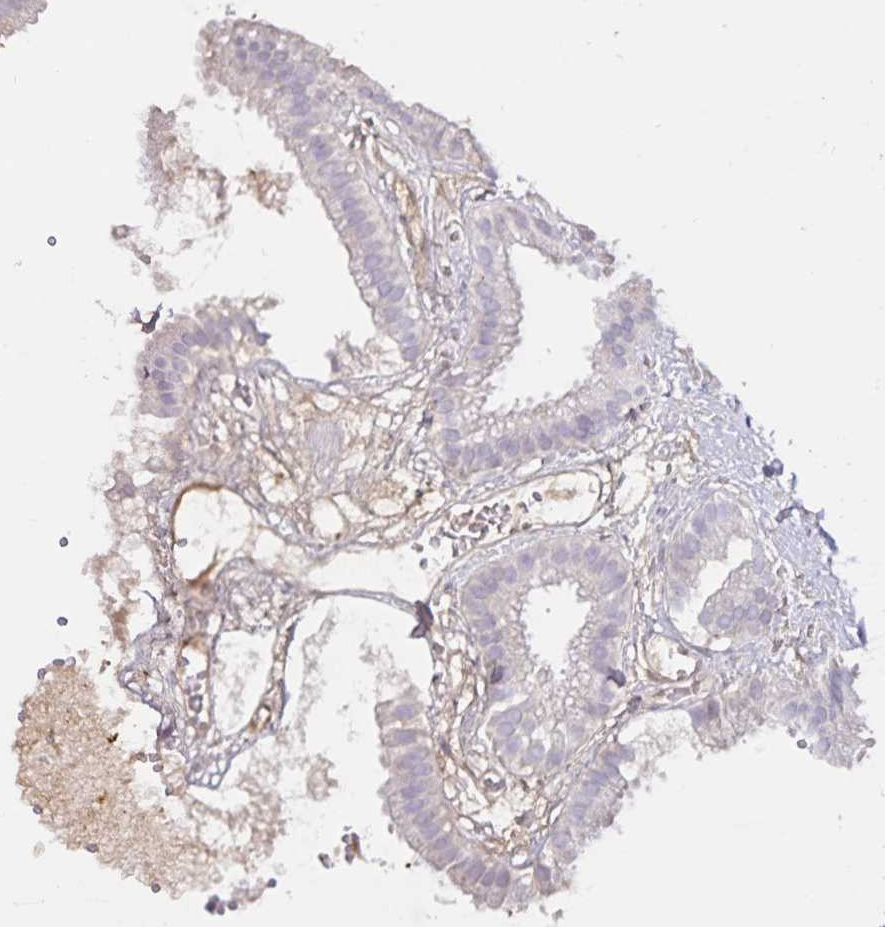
{"staining": {"intensity": "negative", "quantity": "none", "location": "none"}, "tissue": "gallbladder", "cell_type": "Glandular cells", "image_type": "normal", "snomed": [{"axis": "morphology", "description": "Normal tissue, NOS"}, {"axis": "topography", "description": "Gallbladder"}], "caption": "Normal gallbladder was stained to show a protein in brown. There is no significant expression in glandular cells. The staining was performed using DAB (3,3'-diaminobenzidine) to visualize the protein expression in brown, while the nuclei were stained in blue with hematoxylin (Magnification: 20x).", "gene": "FGG", "patient": {"sex": "female", "age": 63}}